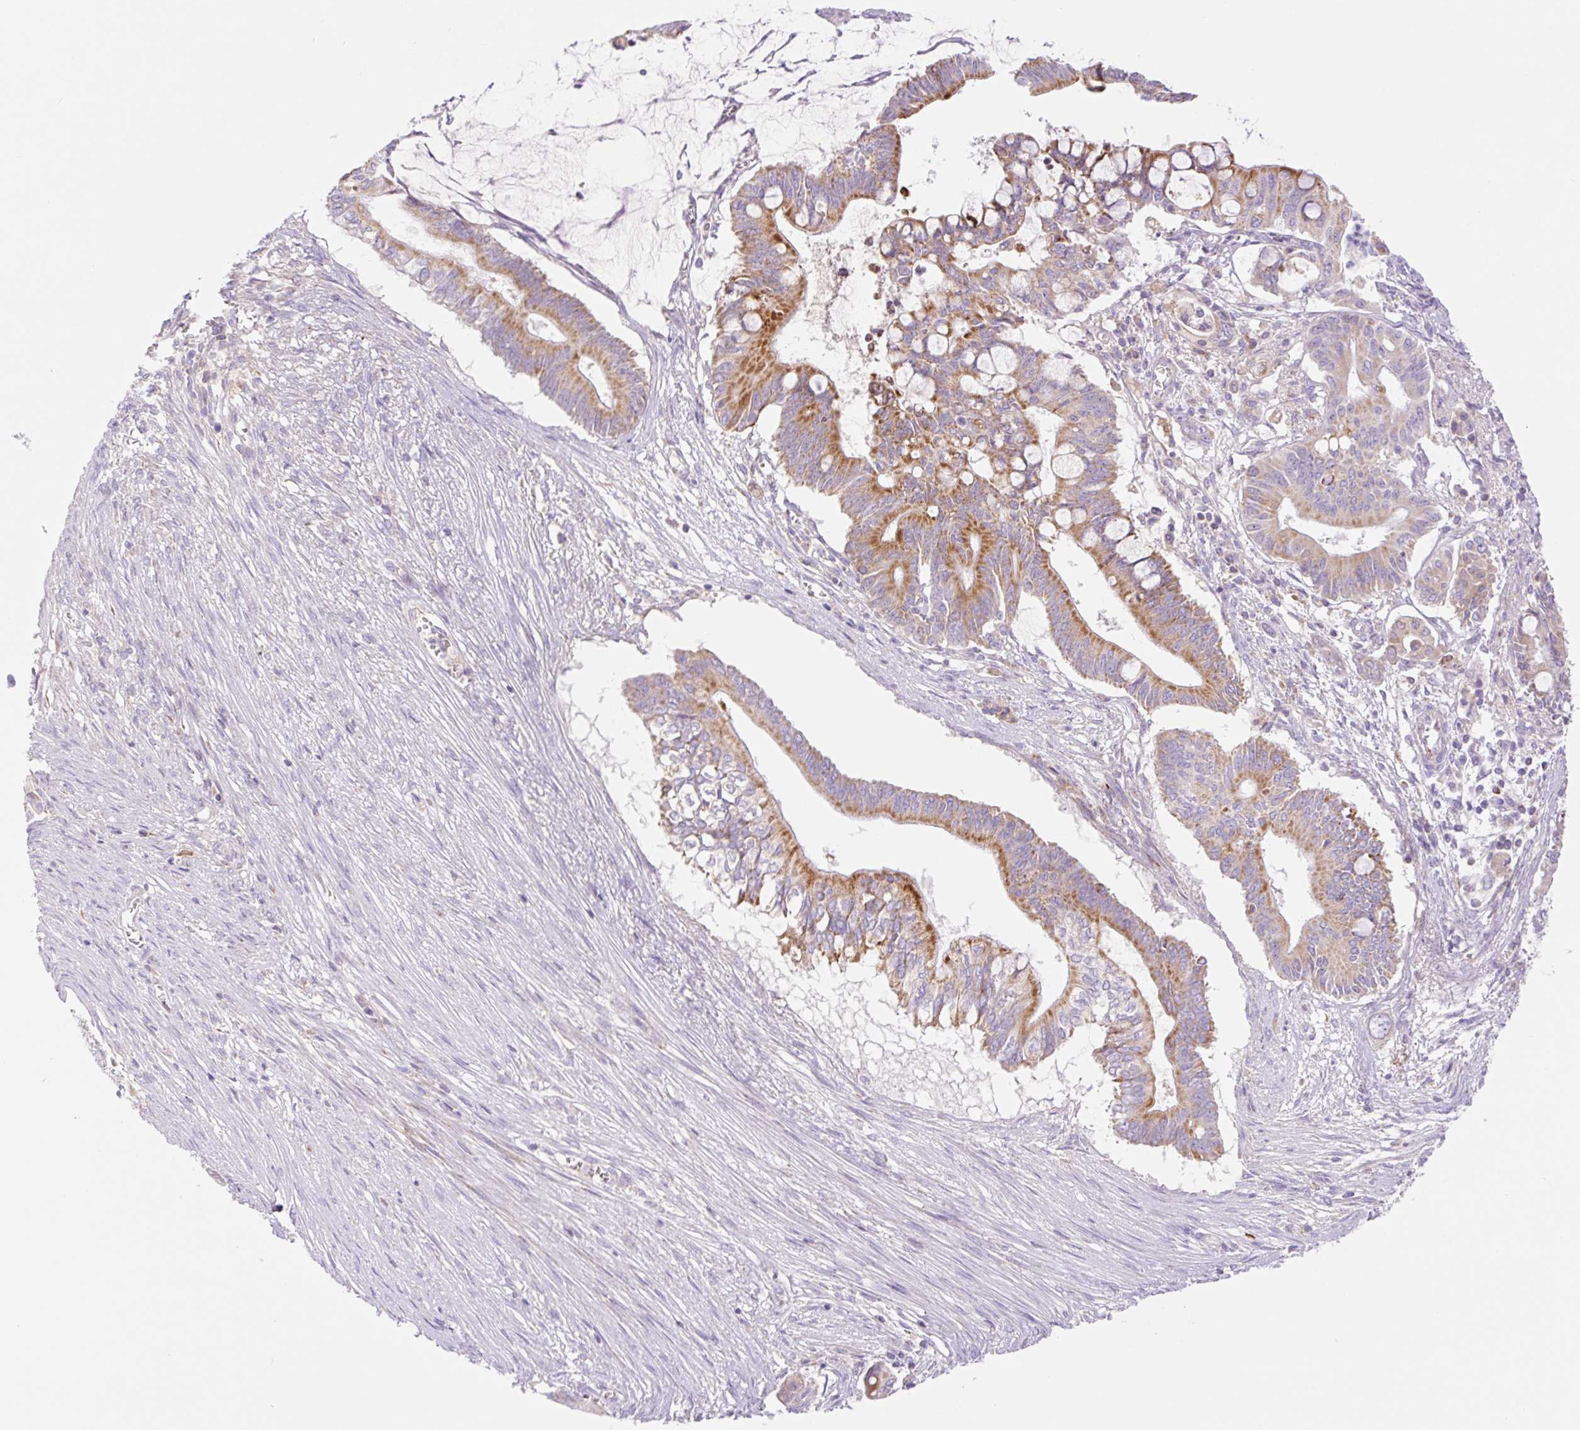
{"staining": {"intensity": "moderate", "quantity": ">75%", "location": "cytoplasmic/membranous"}, "tissue": "pancreatic cancer", "cell_type": "Tumor cells", "image_type": "cancer", "snomed": [{"axis": "morphology", "description": "Adenocarcinoma, NOS"}, {"axis": "topography", "description": "Pancreas"}], "caption": "Immunohistochemistry photomicrograph of neoplastic tissue: human pancreatic adenocarcinoma stained using immunohistochemistry (IHC) exhibits medium levels of moderate protein expression localized specifically in the cytoplasmic/membranous of tumor cells, appearing as a cytoplasmic/membranous brown color.", "gene": "ETNK2", "patient": {"sex": "male", "age": 68}}